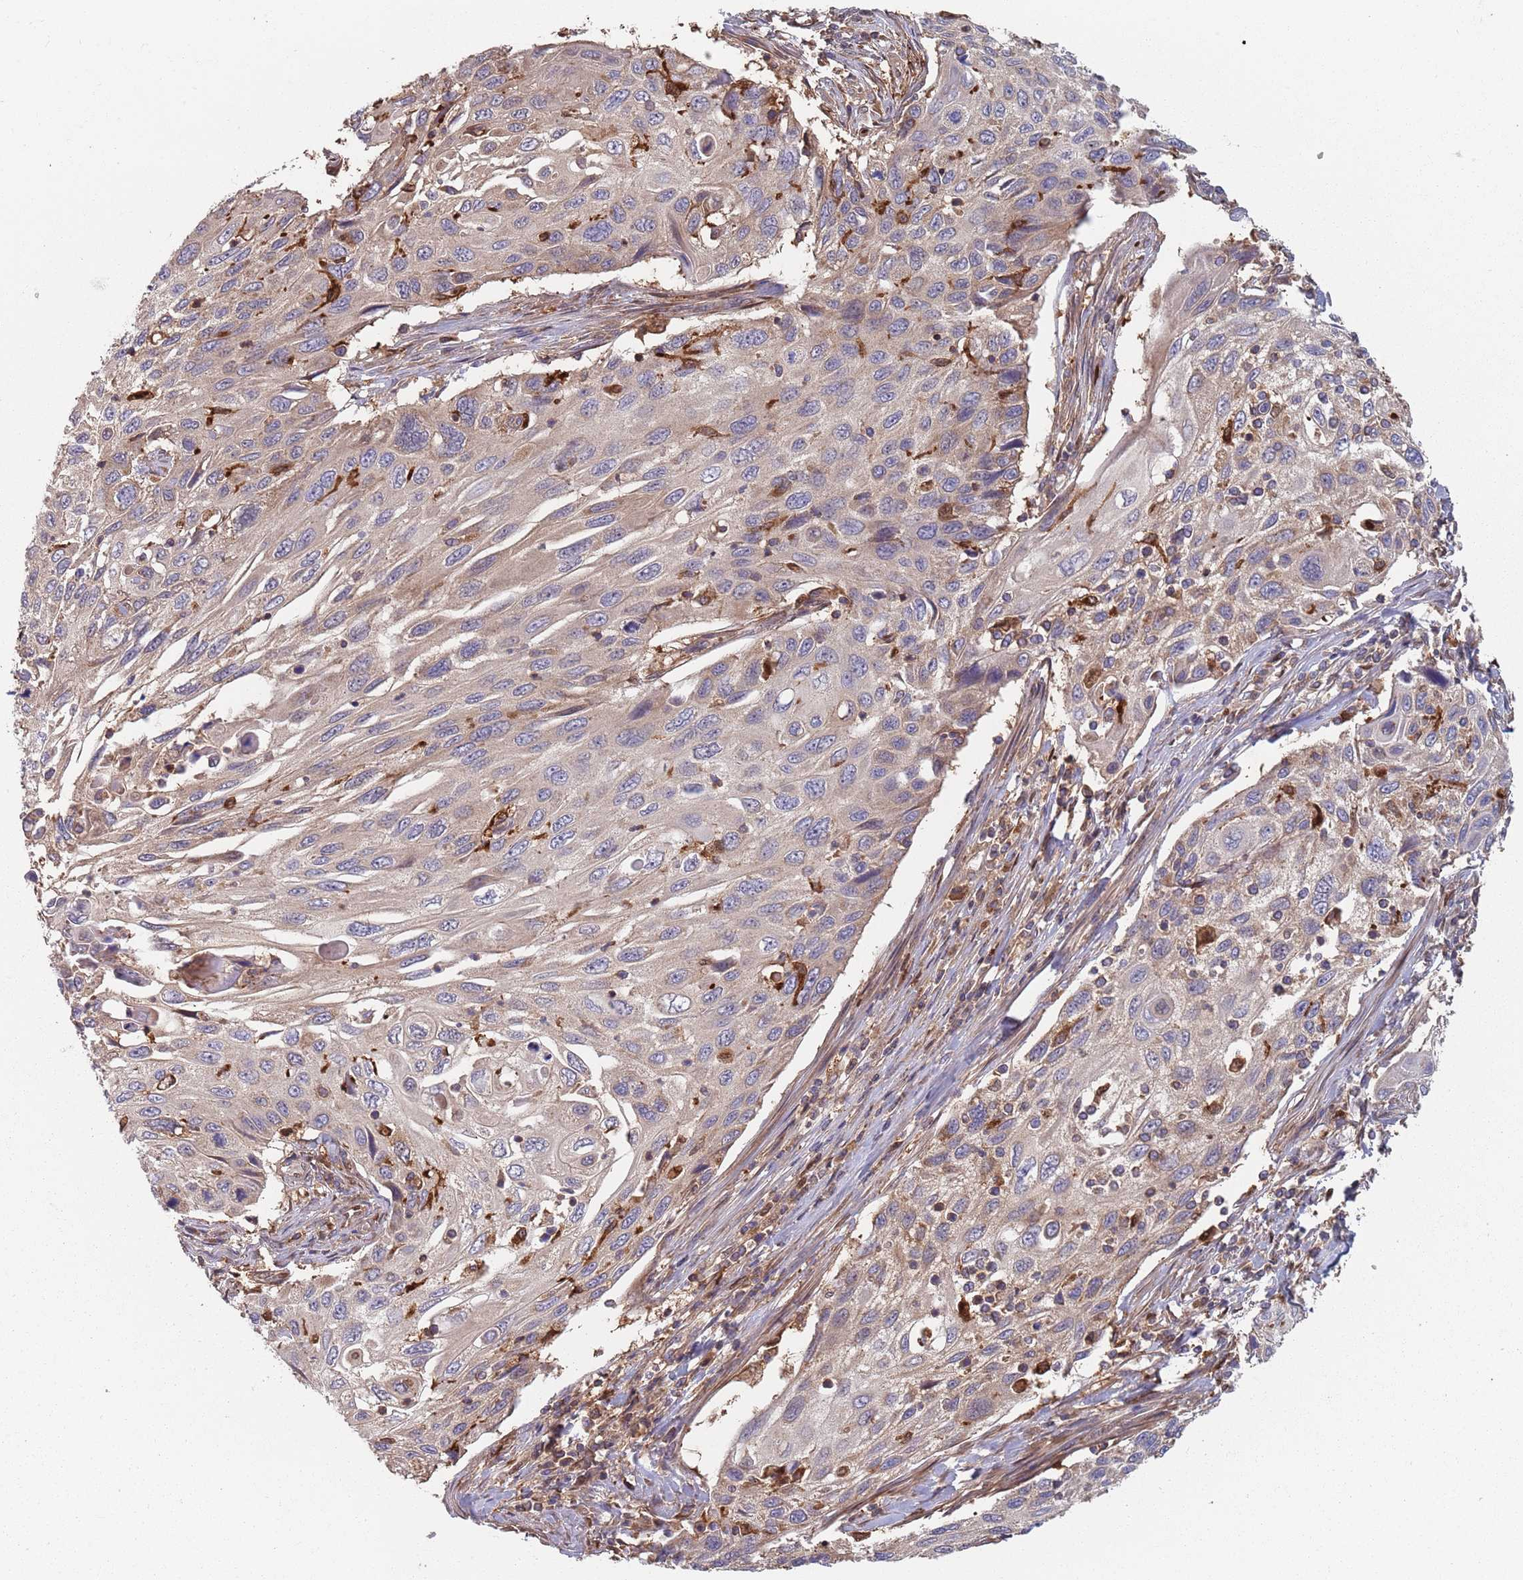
{"staining": {"intensity": "weak", "quantity": ">75%", "location": "cytoplasmic/membranous"}, "tissue": "cervical cancer", "cell_type": "Tumor cells", "image_type": "cancer", "snomed": [{"axis": "morphology", "description": "Squamous cell carcinoma, NOS"}, {"axis": "topography", "description": "Cervix"}], "caption": "This histopathology image shows immunohistochemistry (IHC) staining of cervical squamous cell carcinoma, with low weak cytoplasmic/membranous positivity in about >75% of tumor cells.", "gene": "GDI2", "patient": {"sex": "female", "age": 70}}